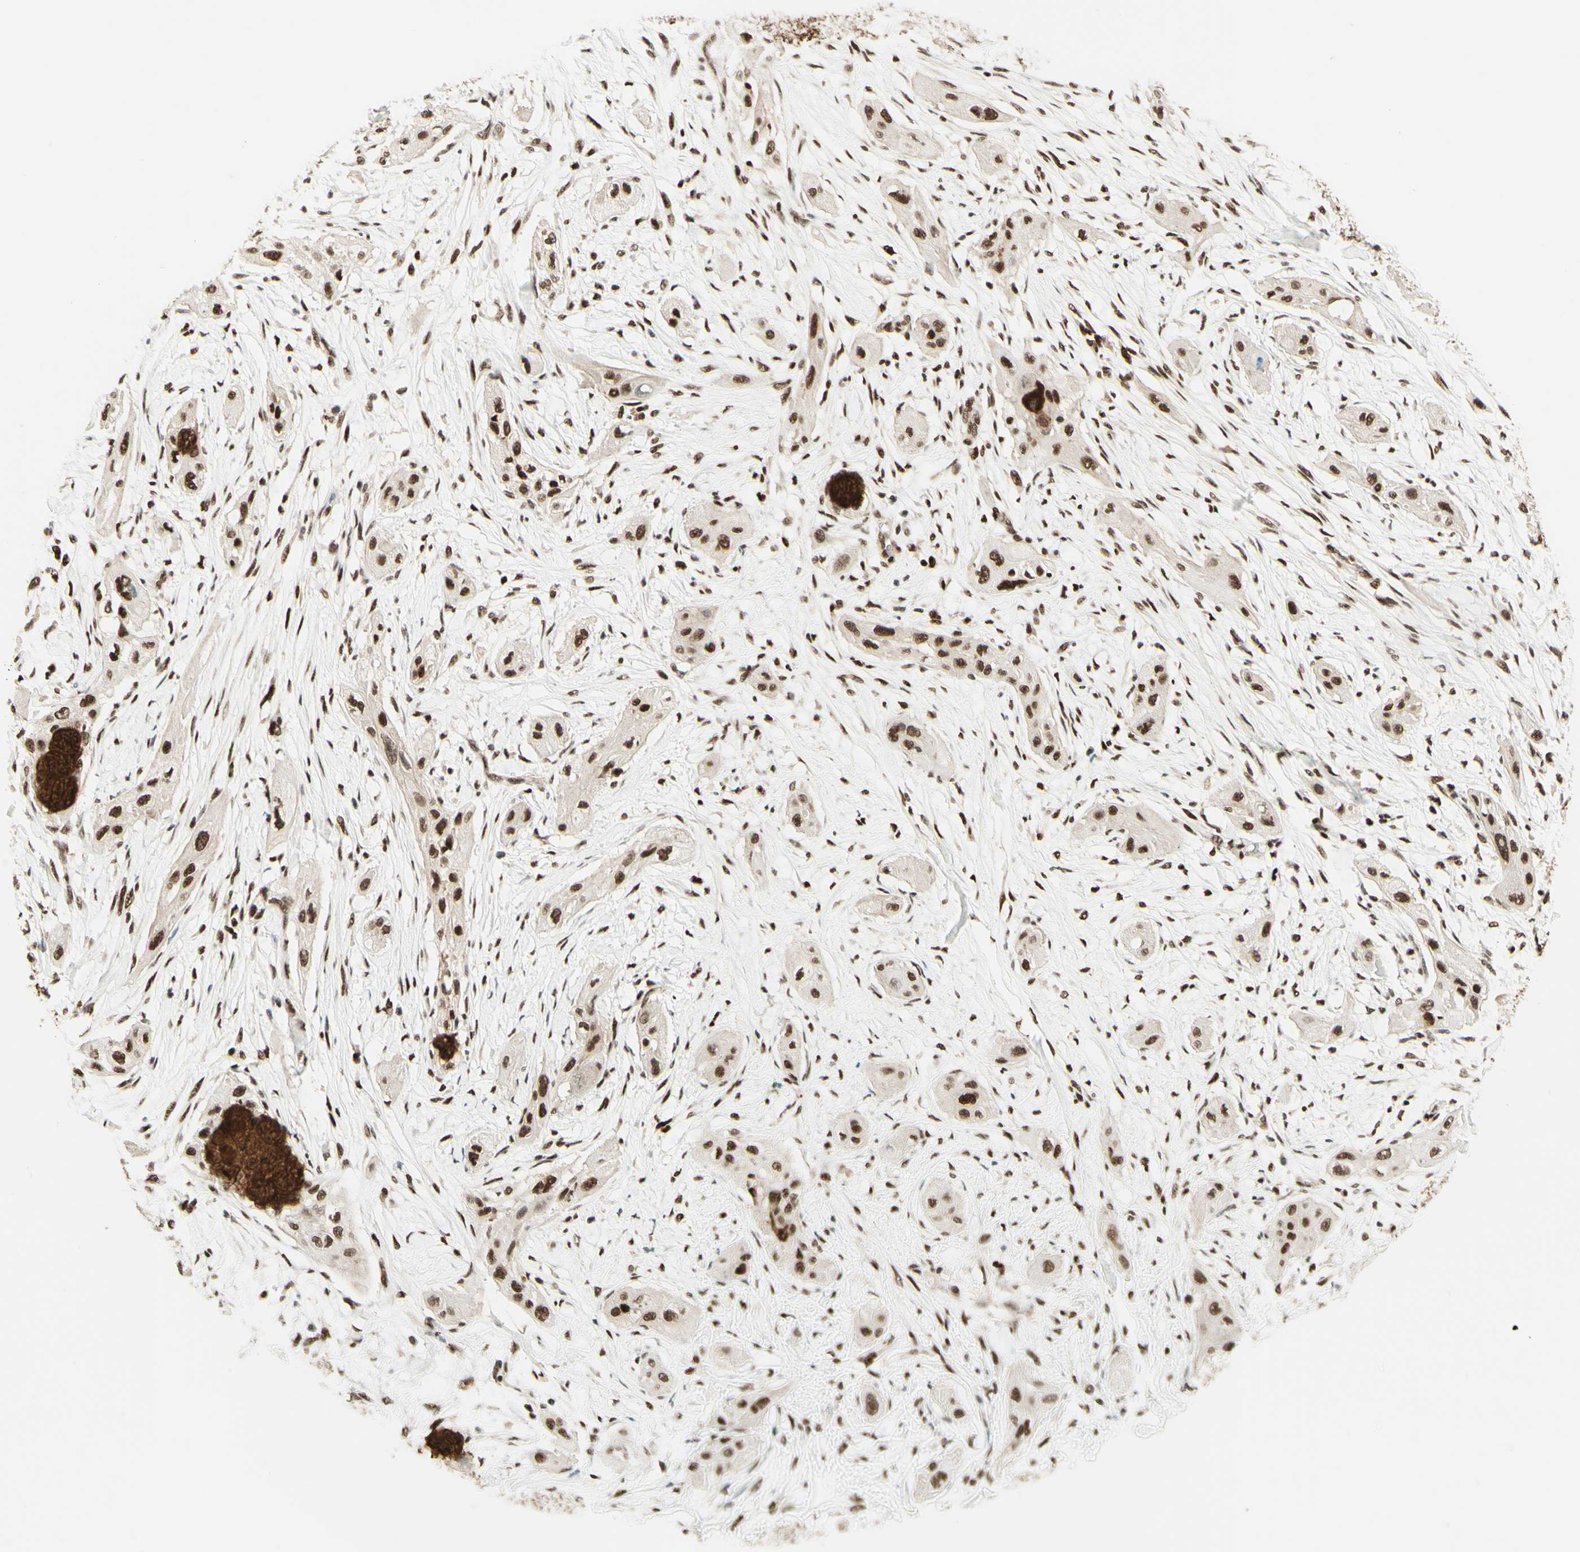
{"staining": {"intensity": "moderate", "quantity": ">75%", "location": "nuclear"}, "tissue": "lung cancer", "cell_type": "Tumor cells", "image_type": "cancer", "snomed": [{"axis": "morphology", "description": "Squamous cell carcinoma, NOS"}, {"axis": "topography", "description": "Lung"}], "caption": "Lung cancer (squamous cell carcinoma) stained with a brown dye shows moderate nuclear positive staining in about >75% of tumor cells.", "gene": "NR3C1", "patient": {"sex": "female", "age": 47}}